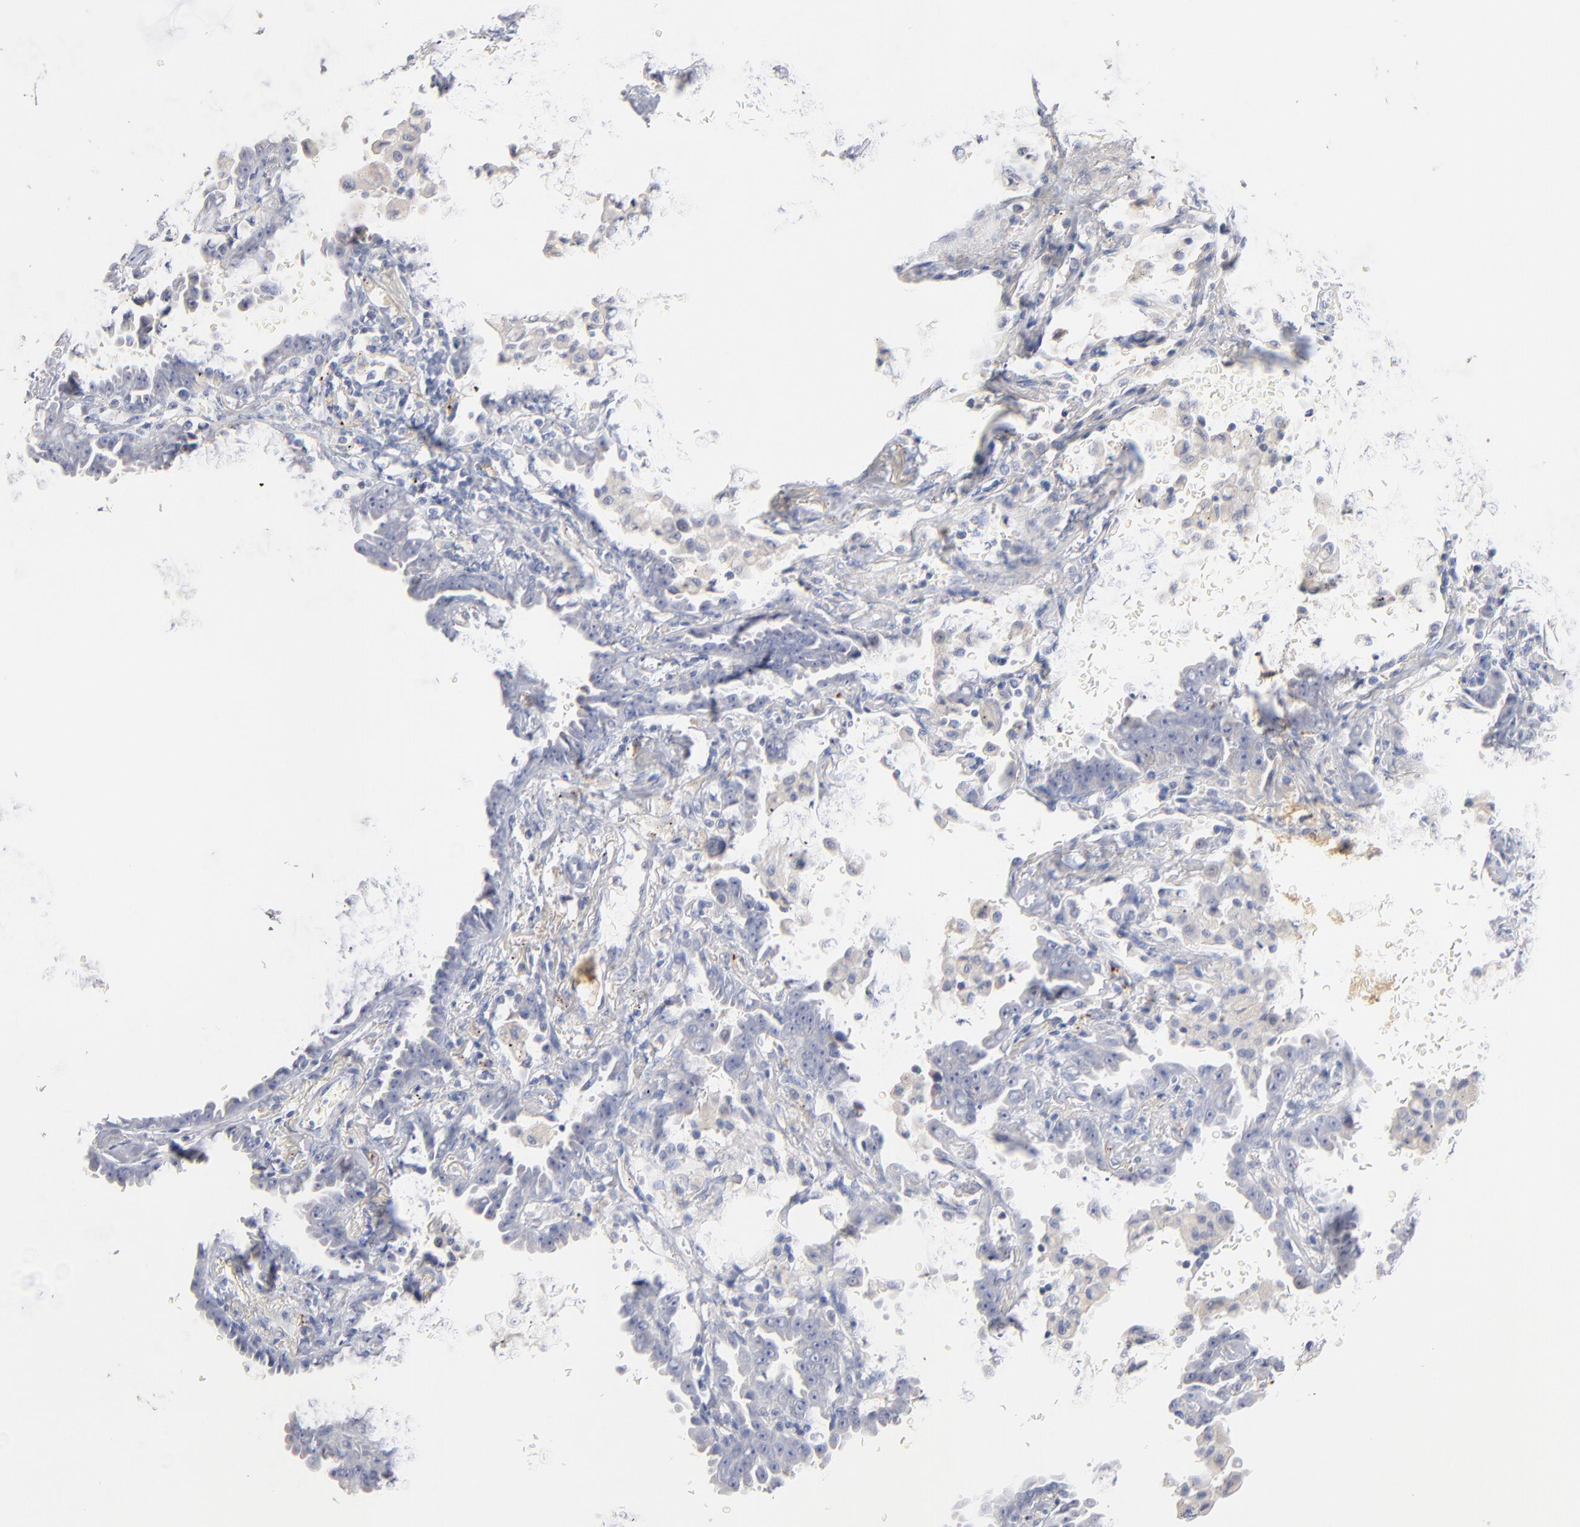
{"staining": {"intensity": "negative", "quantity": "none", "location": "none"}, "tissue": "lung cancer", "cell_type": "Tumor cells", "image_type": "cancer", "snomed": [{"axis": "morphology", "description": "Adenocarcinoma, NOS"}, {"axis": "topography", "description": "Lung"}], "caption": "Histopathology image shows no protein expression in tumor cells of lung cancer tissue.", "gene": "F12", "patient": {"sex": "female", "age": 64}}